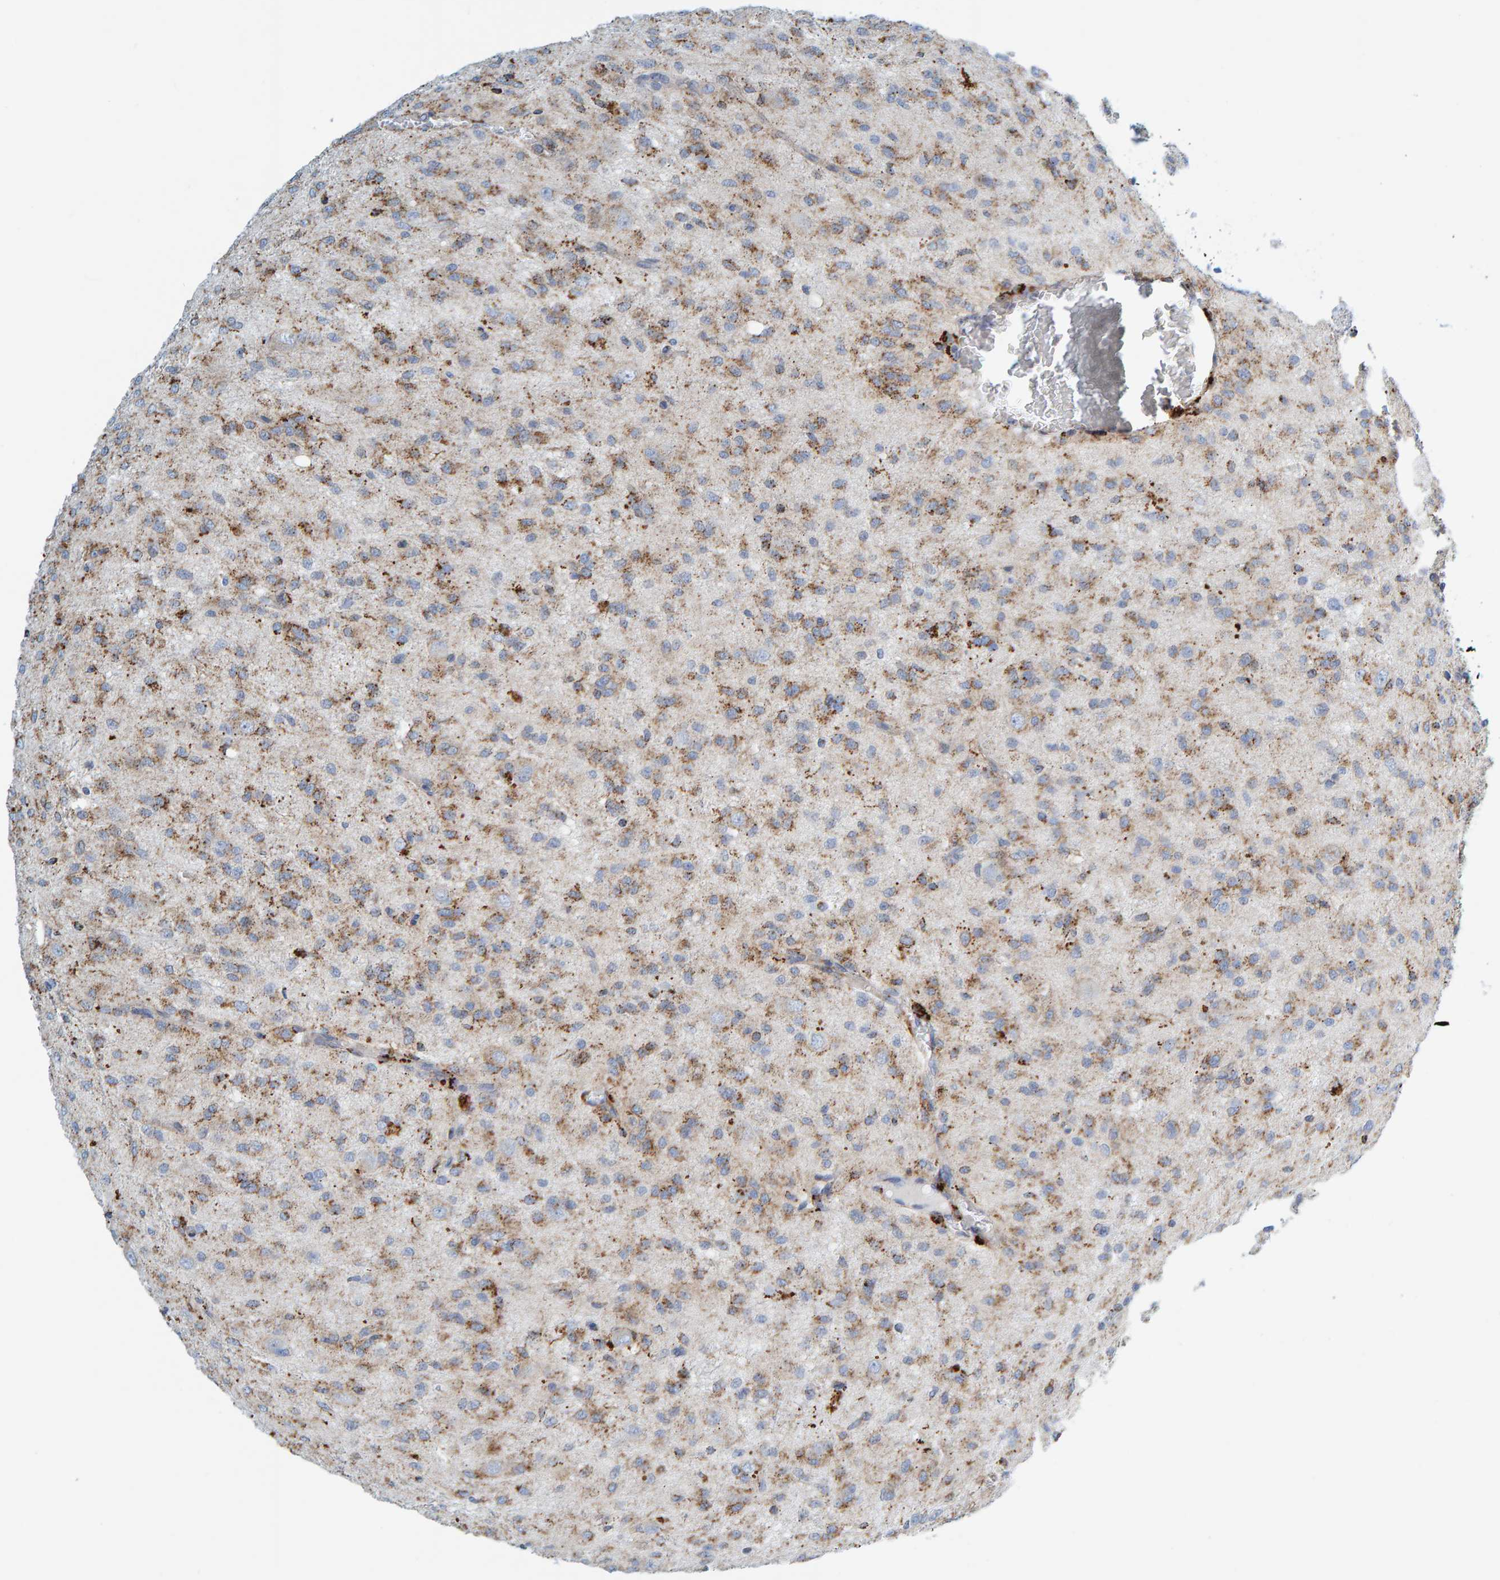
{"staining": {"intensity": "moderate", "quantity": ">75%", "location": "cytoplasmic/membranous"}, "tissue": "glioma", "cell_type": "Tumor cells", "image_type": "cancer", "snomed": [{"axis": "morphology", "description": "Glioma, malignant, High grade"}, {"axis": "topography", "description": "Brain"}], "caption": "Moderate cytoplasmic/membranous expression for a protein is present in approximately >75% of tumor cells of glioma using immunohistochemistry.", "gene": "BIN3", "patient": {"sex": "female", "age": 59}}